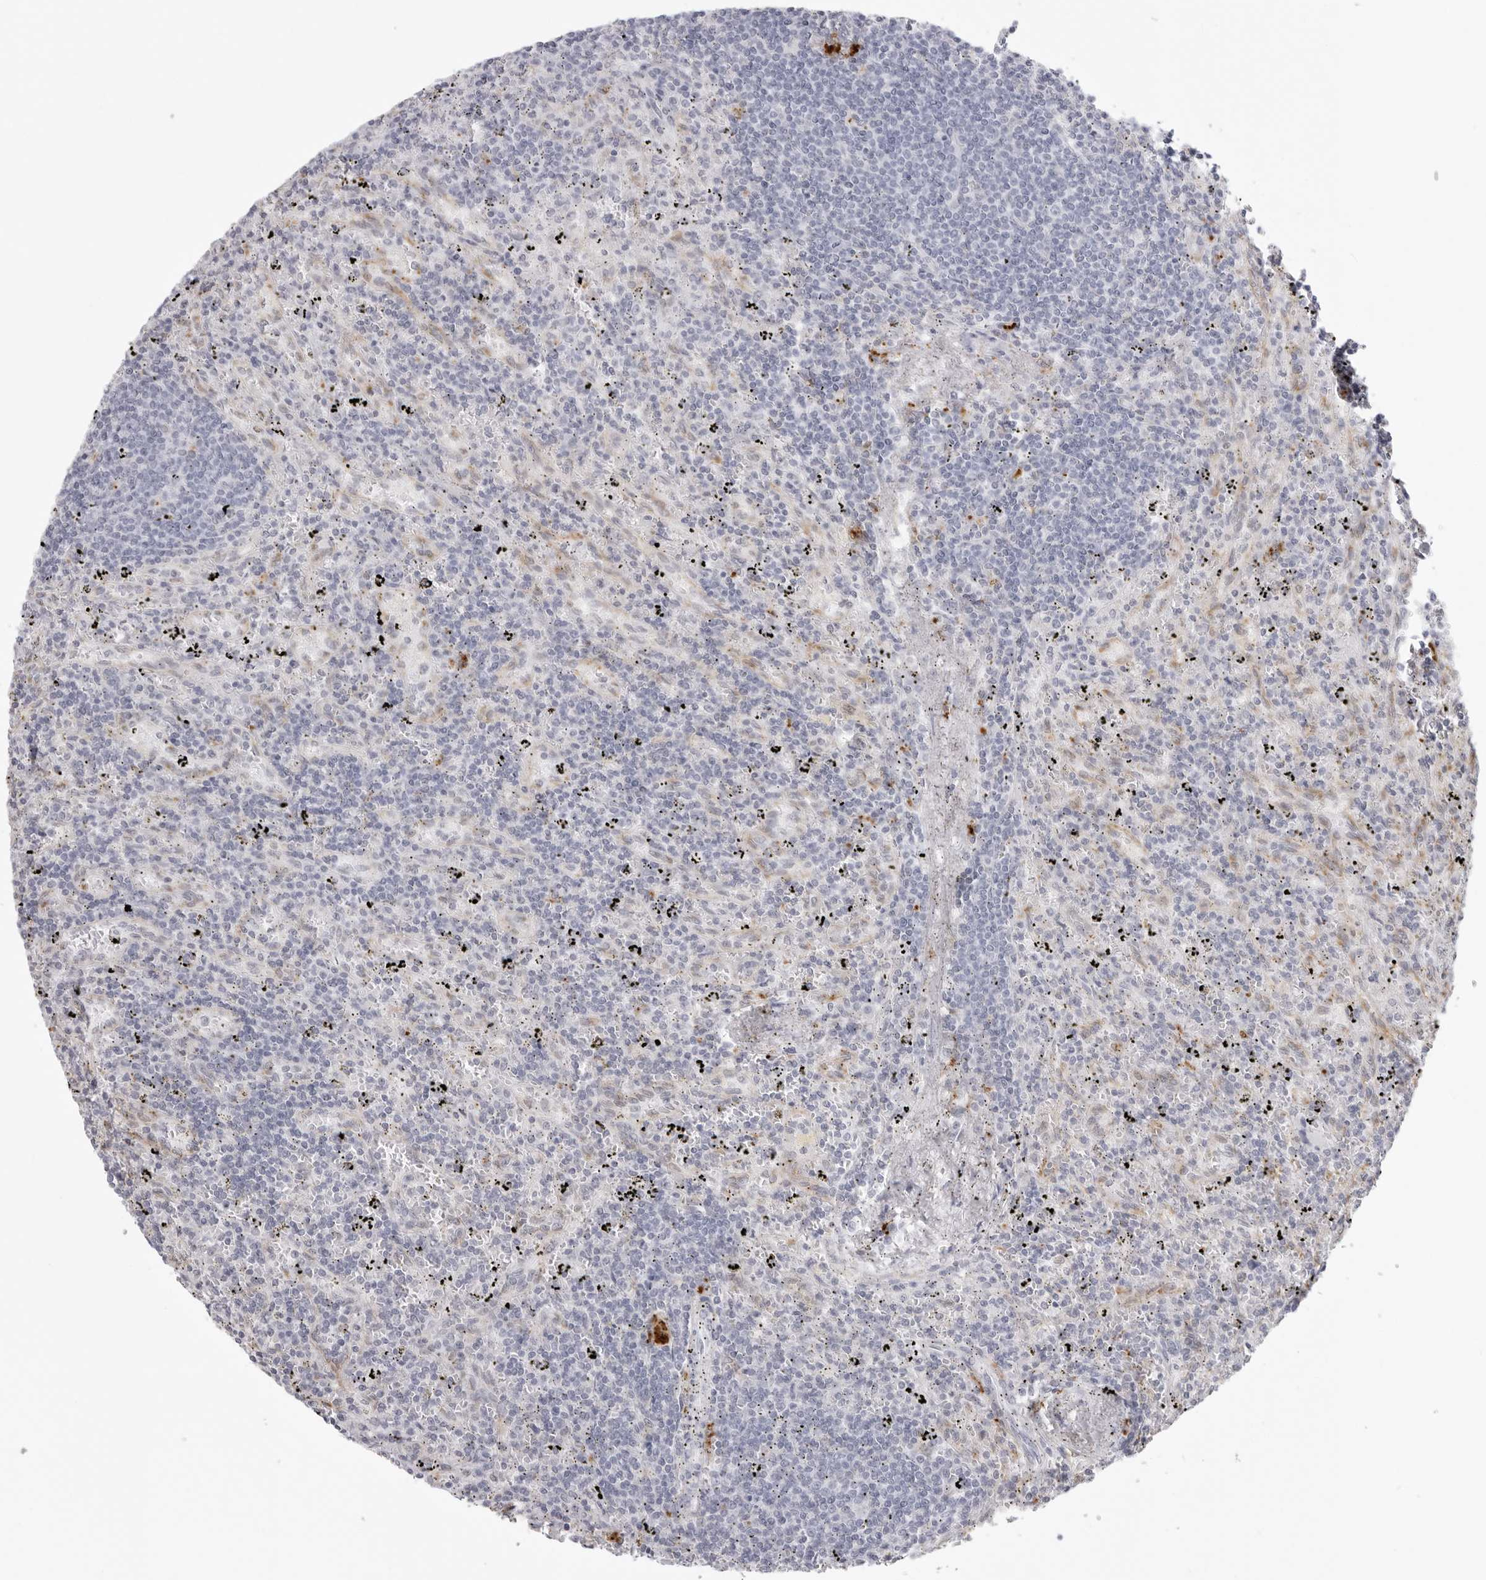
{"staining": {"intensity": "negative", "quantity": "none", "location": "none"}, "tissue": "lymphoma", "cell_type": "Tumor cells", "image_type": "cancer", "snomed": [{"axis": "morphology", "description": "Malignant lymphoma, non-Hodgkin's type, Low grade"}, {"axis": "topography", "description": "Spleen"}], "caption": "The IHC image has no significant staining in tumor cells of lymphoma tissue.", "gene": "IL25", "patient": {"sex": "male", "age": 76}}